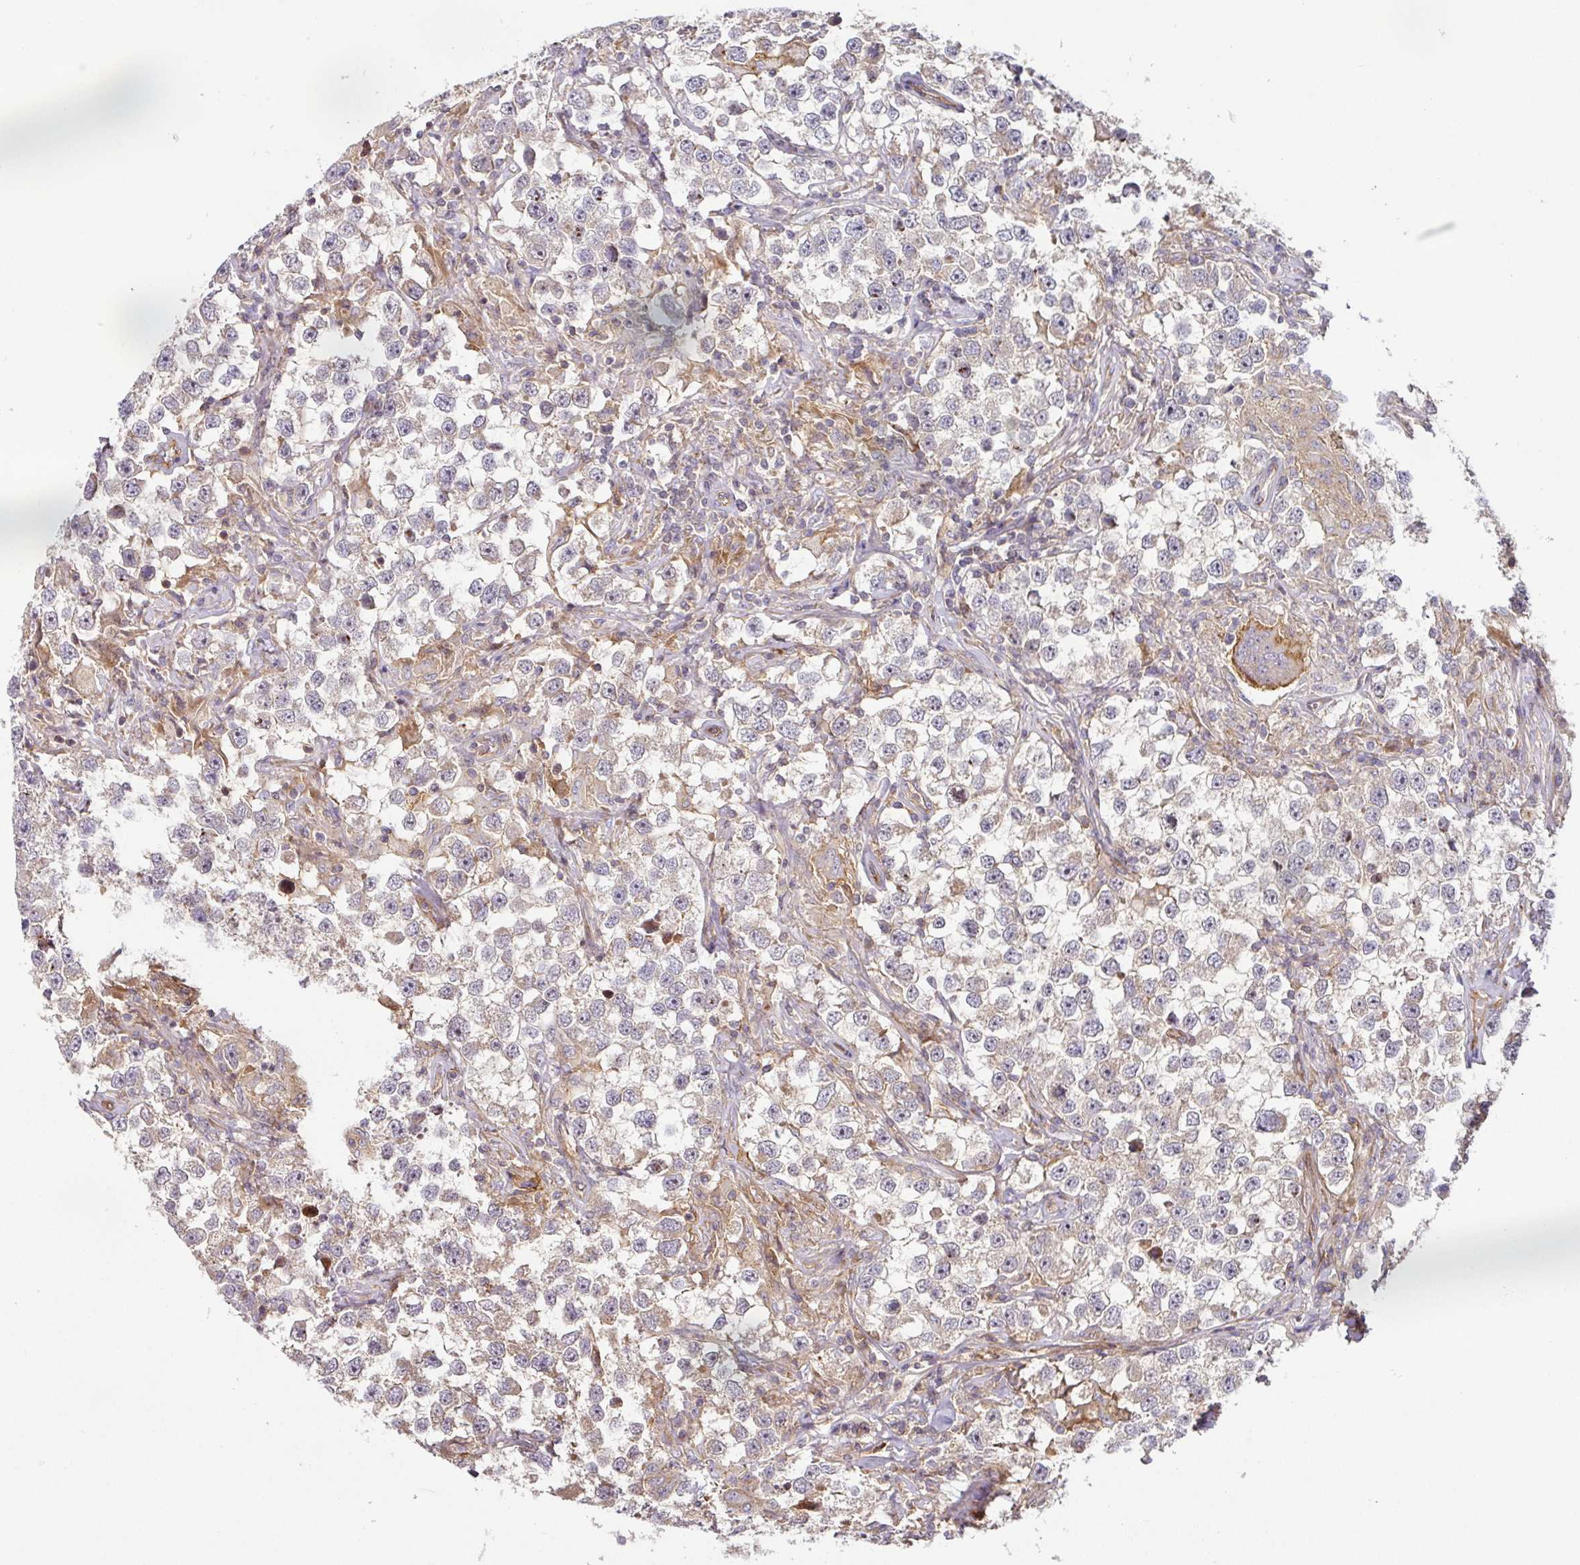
{"staining": {"intensity": "weak", "quantity": "<25%", "location": "cytoplasmic/membranous"}, "tissue": "testis cancer", "cell_type": "Tumor cells", "image_type": "cancer", "snomed": [{"axis": "morphology", "description": "Seminoma, NOS"}, {"axis": "topography", "description": "Testis"}], "caption": "Immunohistochemistry (IHC) micrograph of human testis seminoma stained for a protein (brown), which reveals no positivity in tumor cells. The staining was performed using DAB (3,3'-diaminobenzidine) to visualize the protein expression in brown, while the nuclei were stained in blue with hematoxylin (Magnification: 20x).", "gene": "CASP2", "patient": {"sex": "male", "age": 46}}